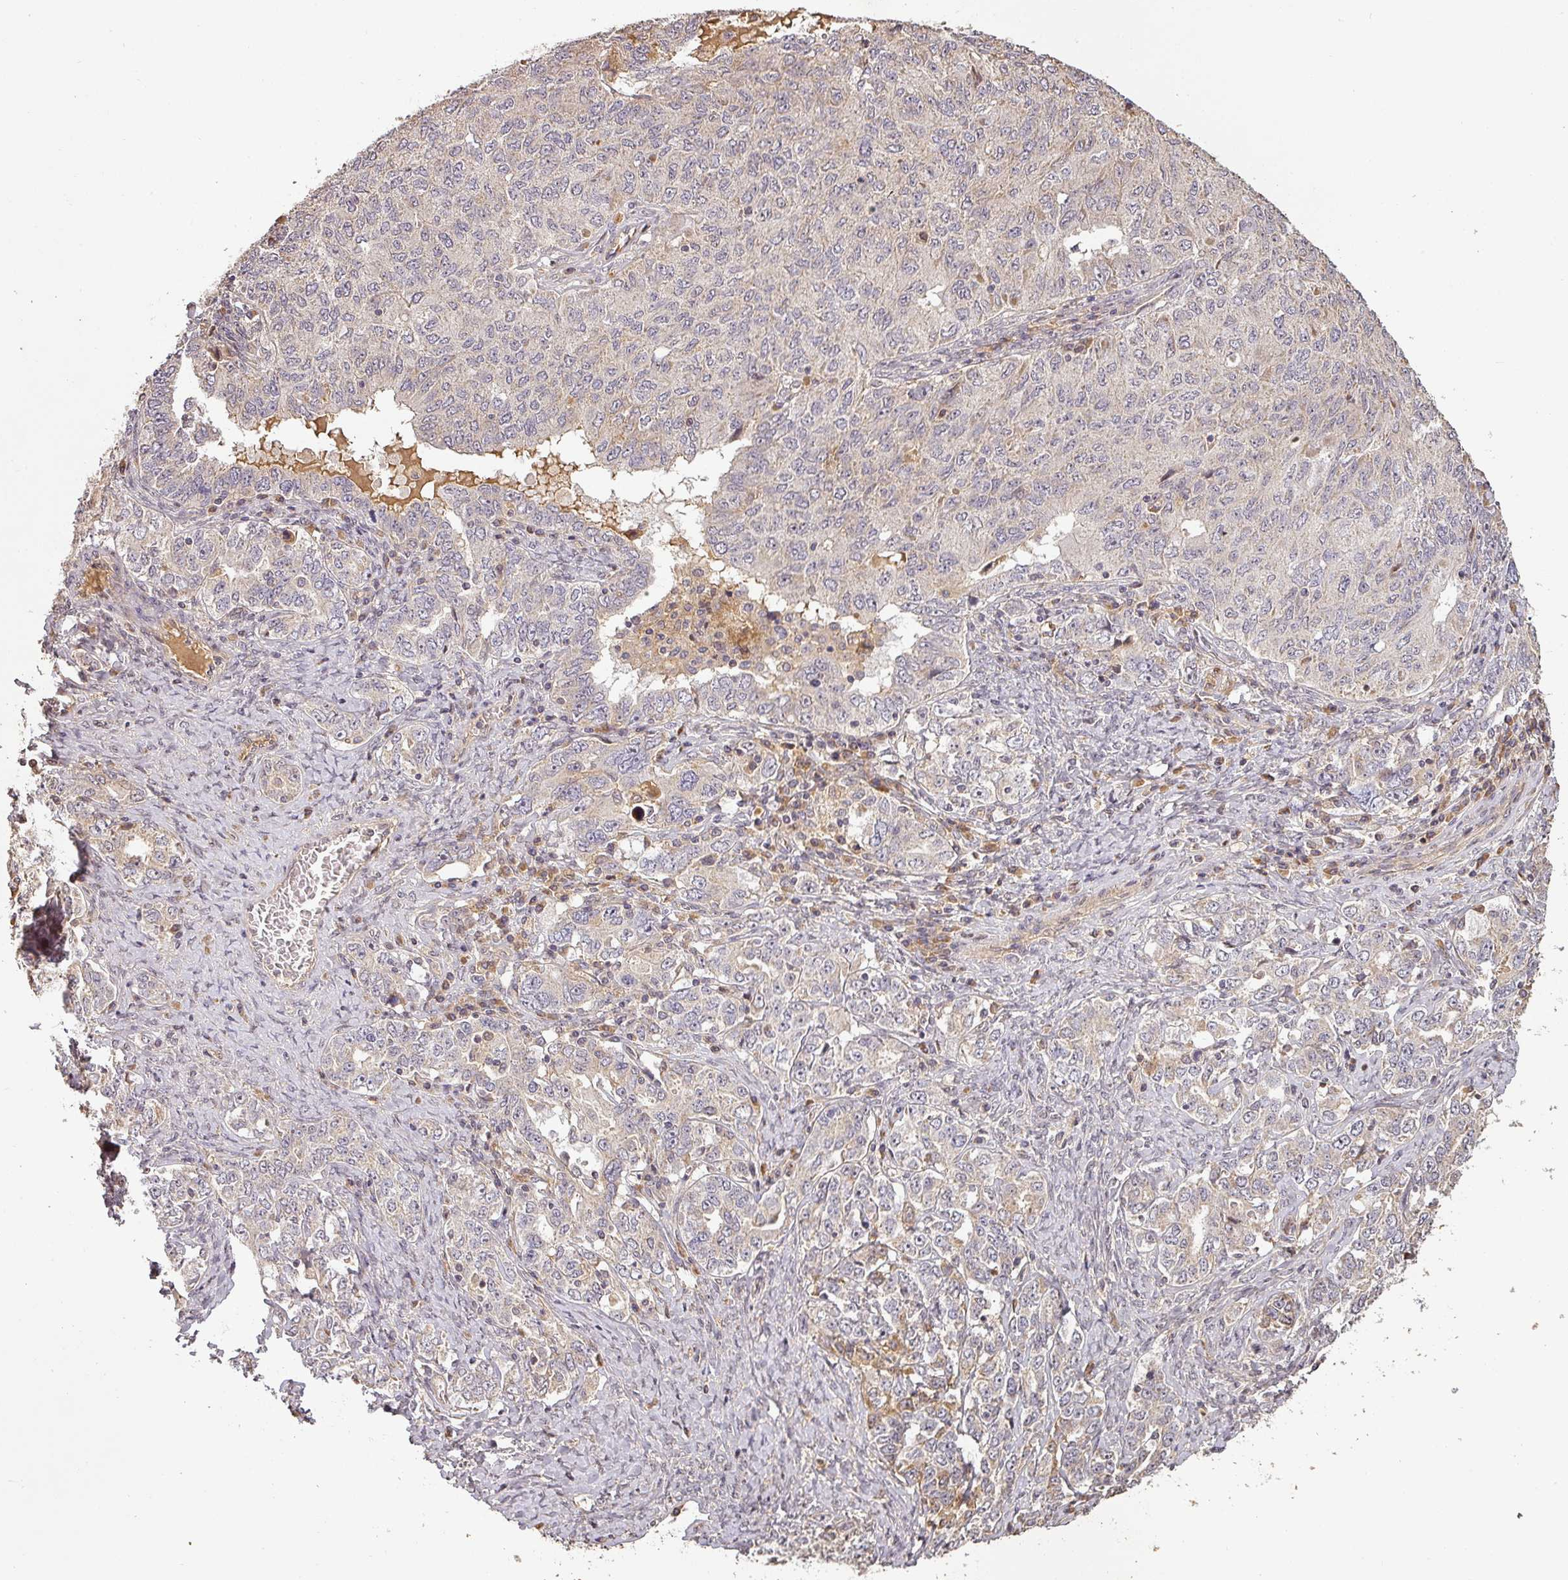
{"staining": {"intensity": "negative", "quantity": "none", "location": "none"}, "tissue": "ovarian cancer", "cell_type": "Tumor cells", "image_type": "cancer", "snomed": [{"axis": "morphology", "description": "Carcinoma, endometroid"}, {"axis": "topography", "description": "Ovary"}], "caption": "DAB (3,3'-diaminobenzidine) immunohistochemical staining of ovarian cancer (endometroid carcinoma) shows no significant positivity in tumor cells.", "gene": "BPIFB3", "patient": {"sex": "female", "age": 62}}